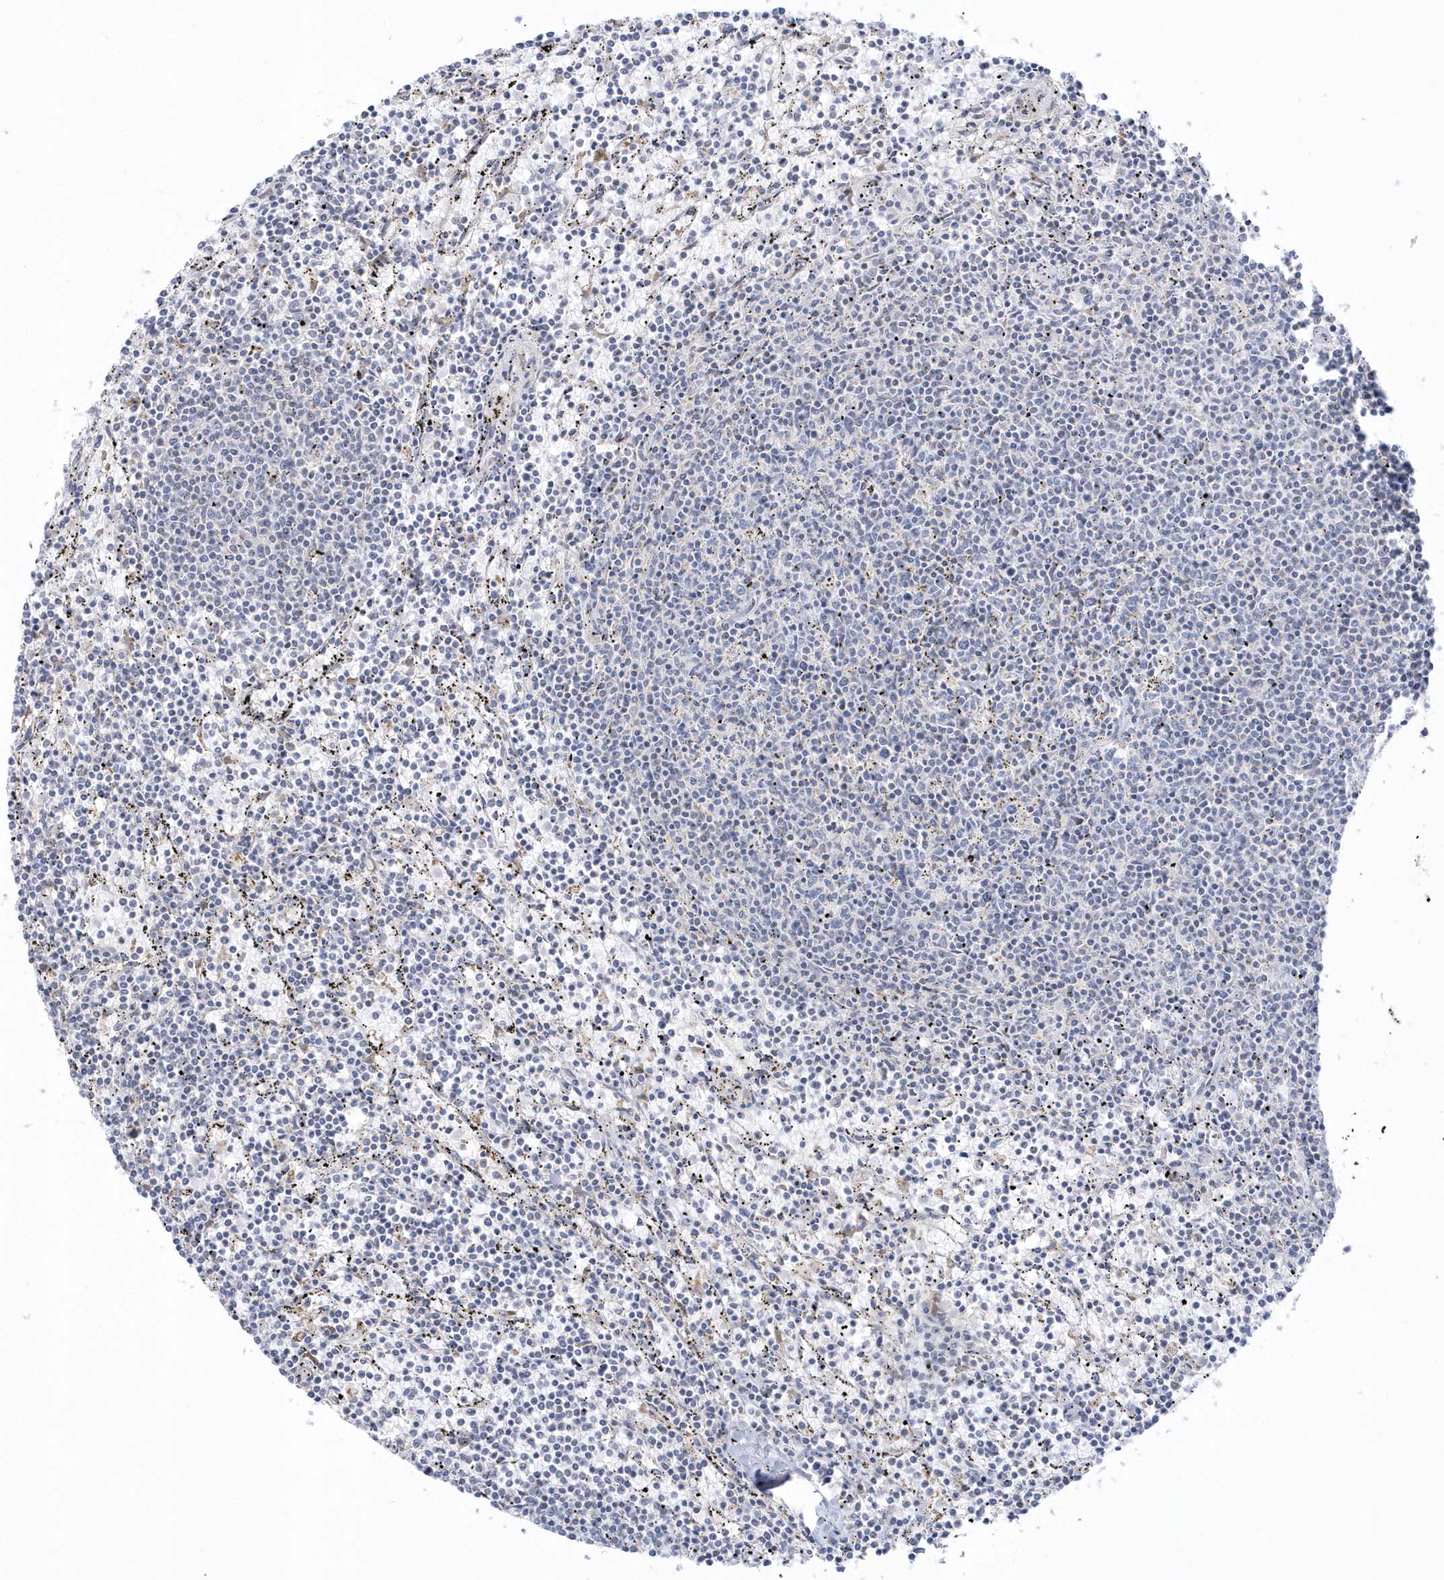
{"staining": {"intensity": "negative", "quantity": "none", "location": "none"}, "tissue": "lymphoma", "cell_type": "Tumor cells", "image_type": "cancer", "snomed": [{"axis": "morphology", "description": "Malignant lymphoma, non-Hodgkin's type, Low grade"}, {"axis": "topography", "description": "Spleen"}], "caption": "An immunohistochemistry (IHC) photomicrograph of malignant lymphoma, non-Hodgkin's type (low-grade) is shown. There is no staining in tumor cells of malignant lymphoma, non-Hodgkin's type (low-grade).", "gene": "PCBD1", "patient": {"sex": "female", "age": 50}}